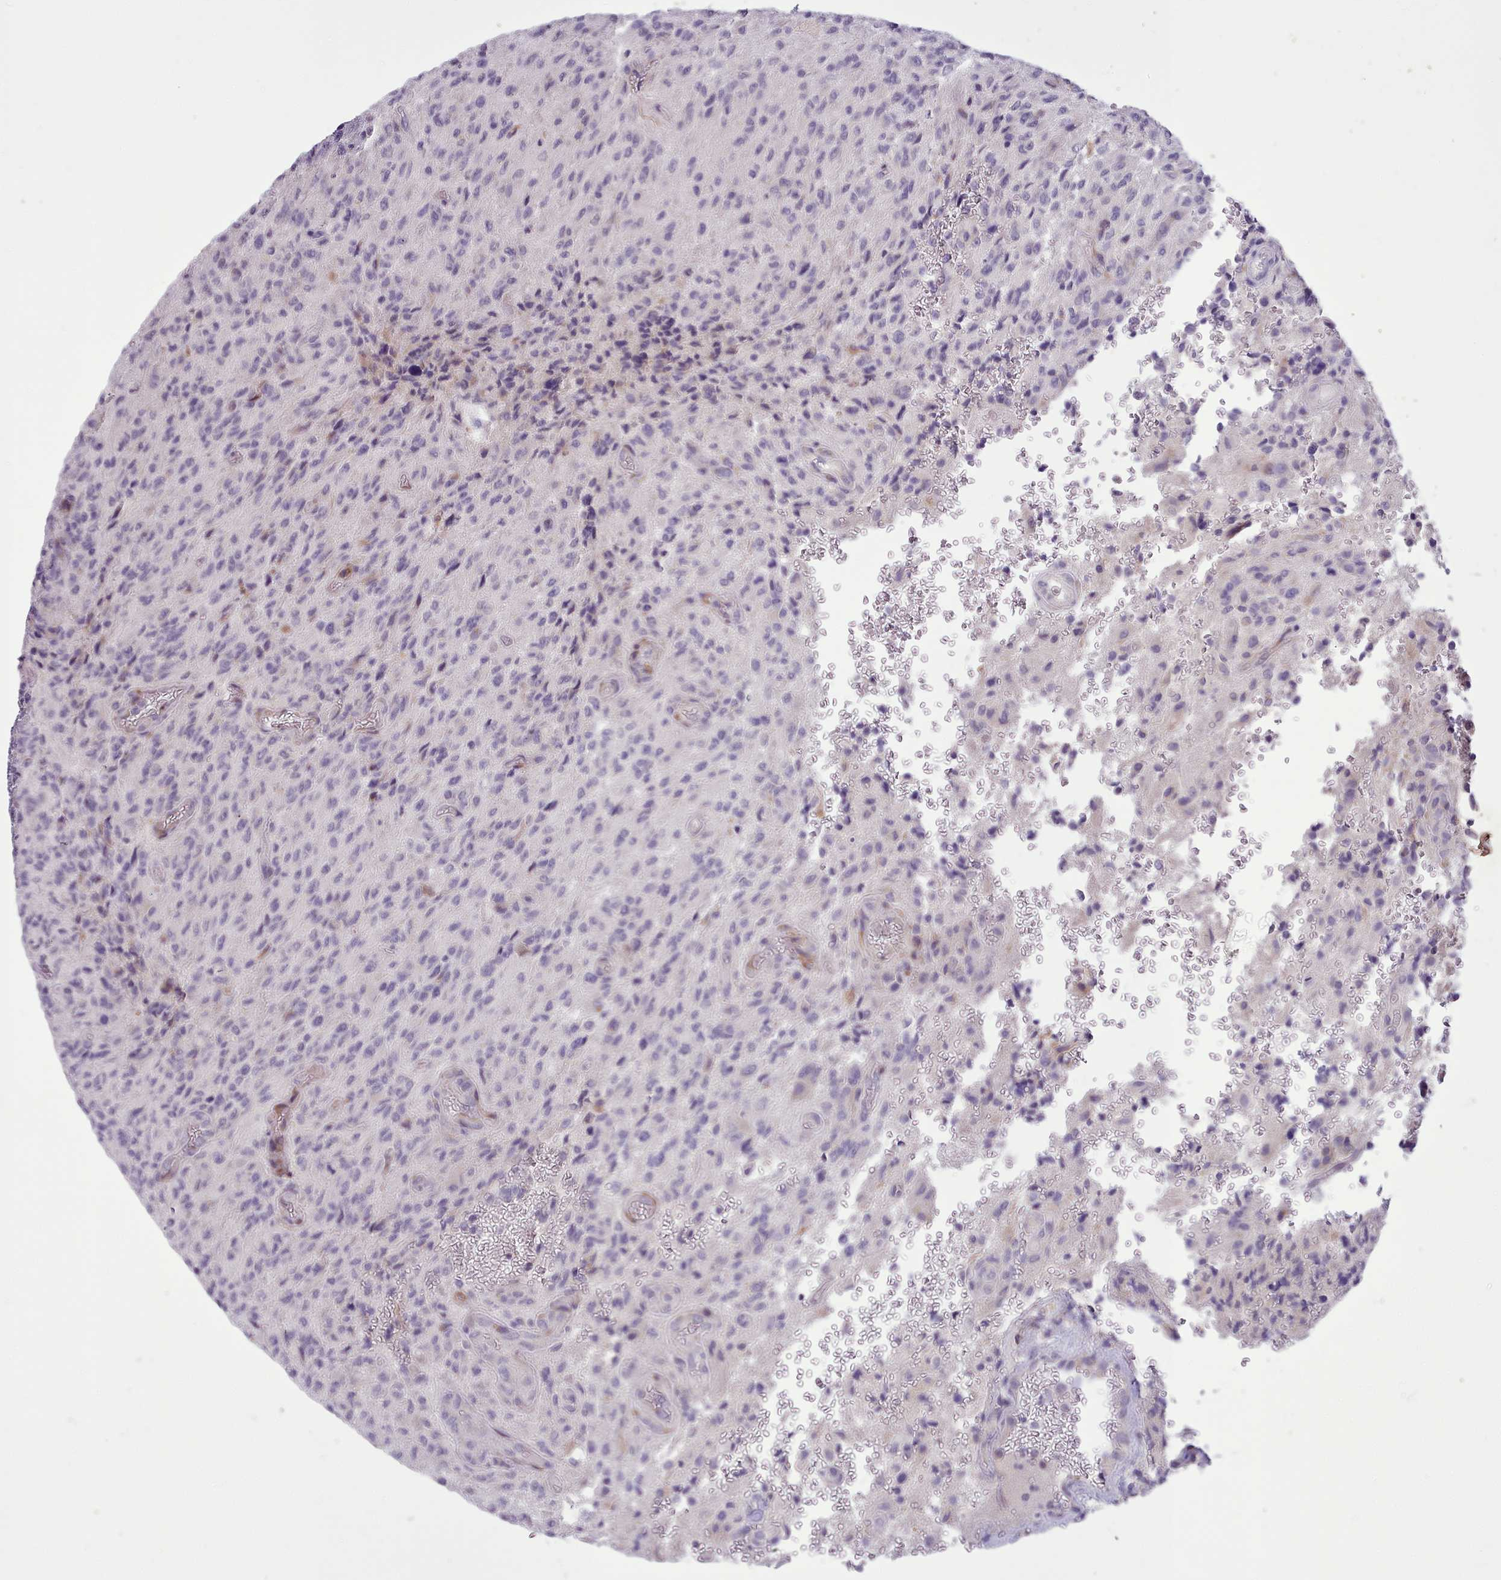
{"staining": {"intensity": "negative", "quantity": "none", "location": "none"}, "tissue": "glioma", "cell_type": "Tumor cells", "image_type": "cancer", "snomed": [{"axis": "morphology", "description": "Normal tissue, NOS"}, {"axis": "morphology", "description": "Glioma, malignant, High grade"}, {"axis": "topography", "description": "Cerebral cortex"}], "caption": "This is an immunohistochemistry (IHC) histopathology image of high-grade glioma (malignant). There is no expression in tumor cells.", "gene": "FAM83E", "patient": {"sex": "male", "age": 56}}